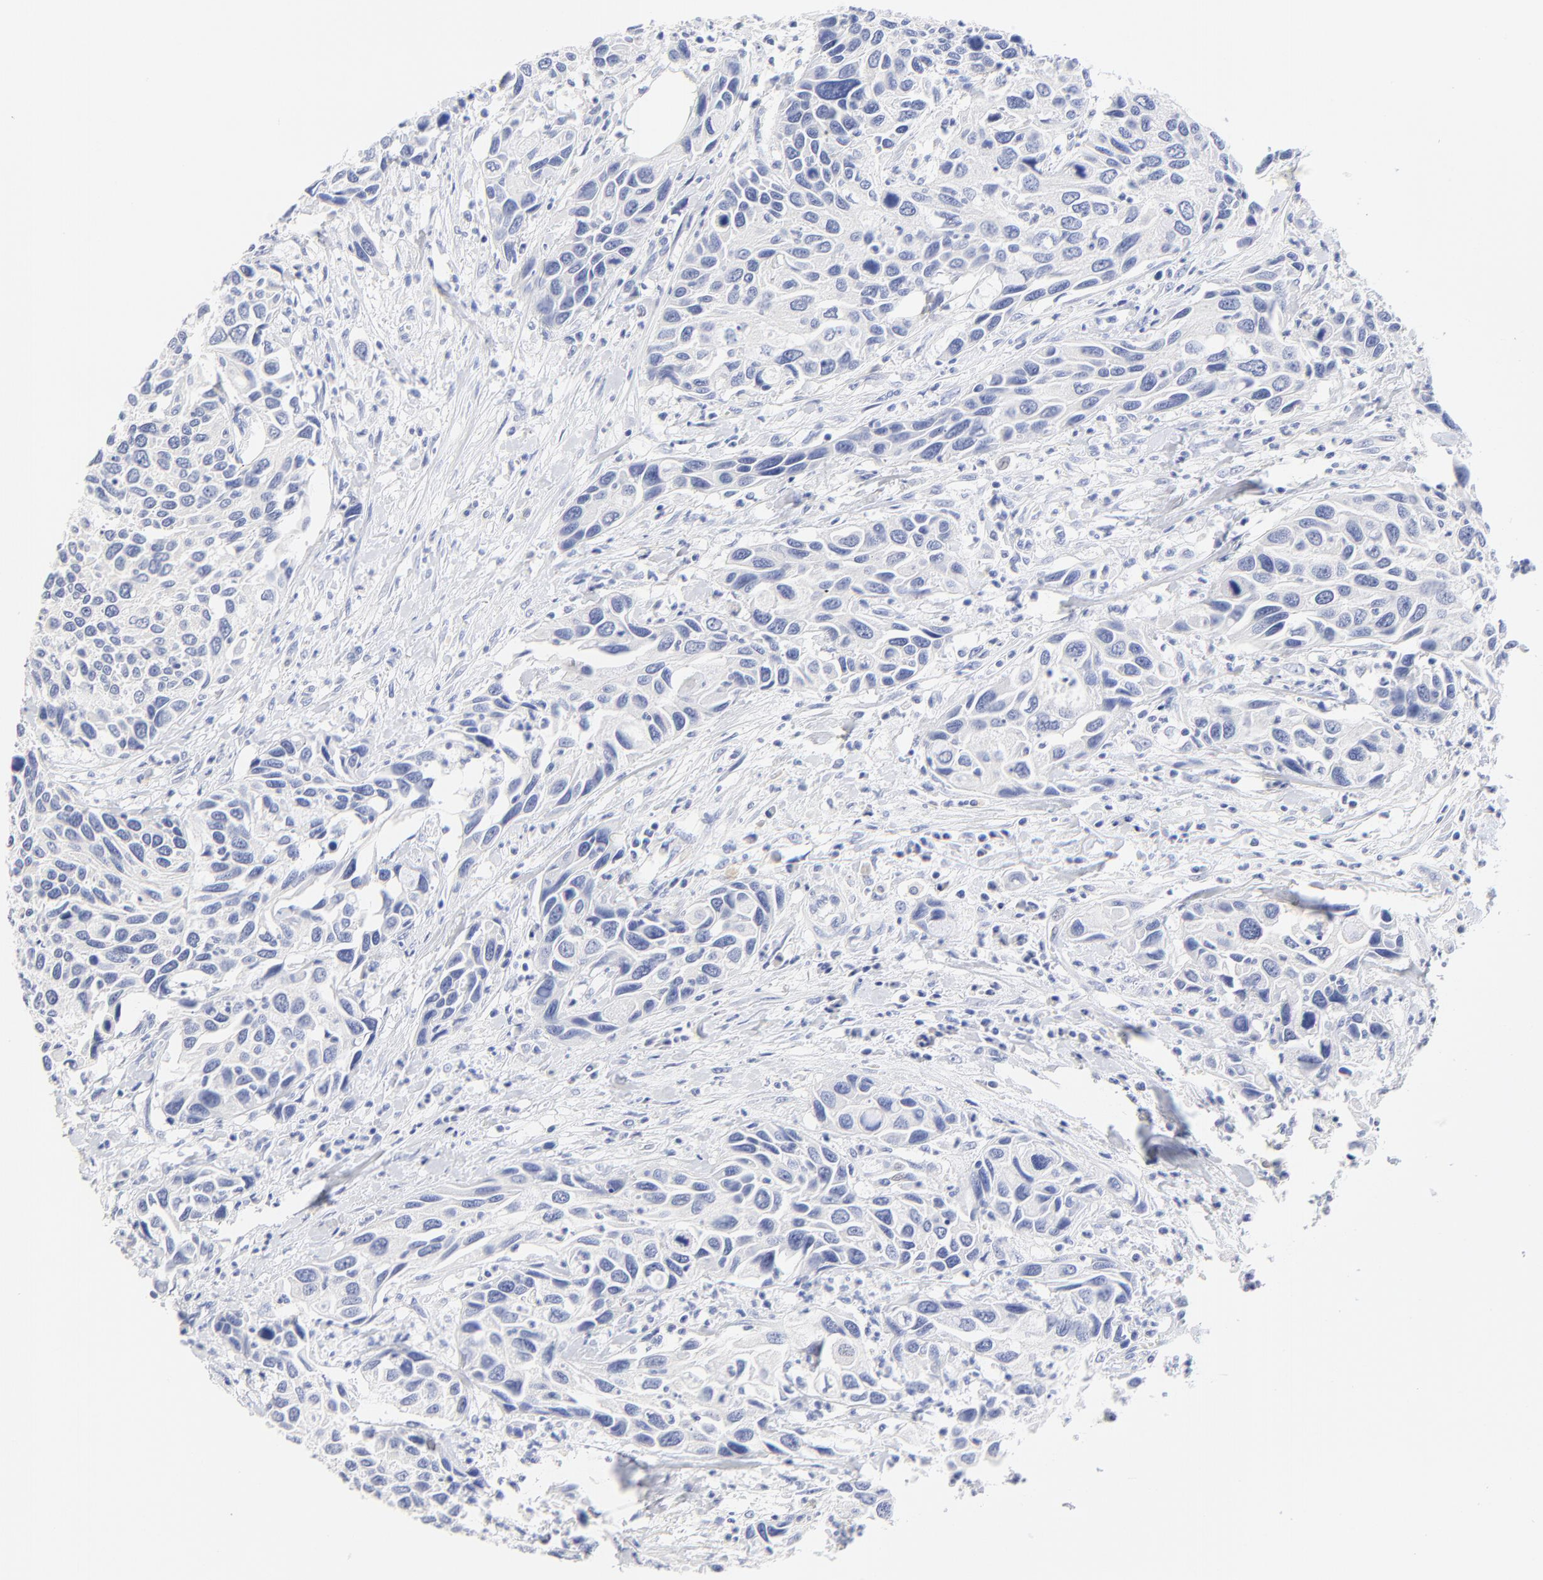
{"staining": {"intensity": "negative", "quantity": "none", "location": "none"}, "tissue": "urothelial cancer", "cell_type": "Tumor cells", "image_type": "cancer", "snomed": [{"axis": "morphology", "description": "Urothelial carcinoma, High grade"}, {"axis": "topography", "description": "Urinary bladder"}], "caption": "The histopathology image displays no significant staining in tumor cells of urothelial carcinoma (high-grade).", "gene": "SULT4A1", "patient": {"sex": "male", "age": 66}}